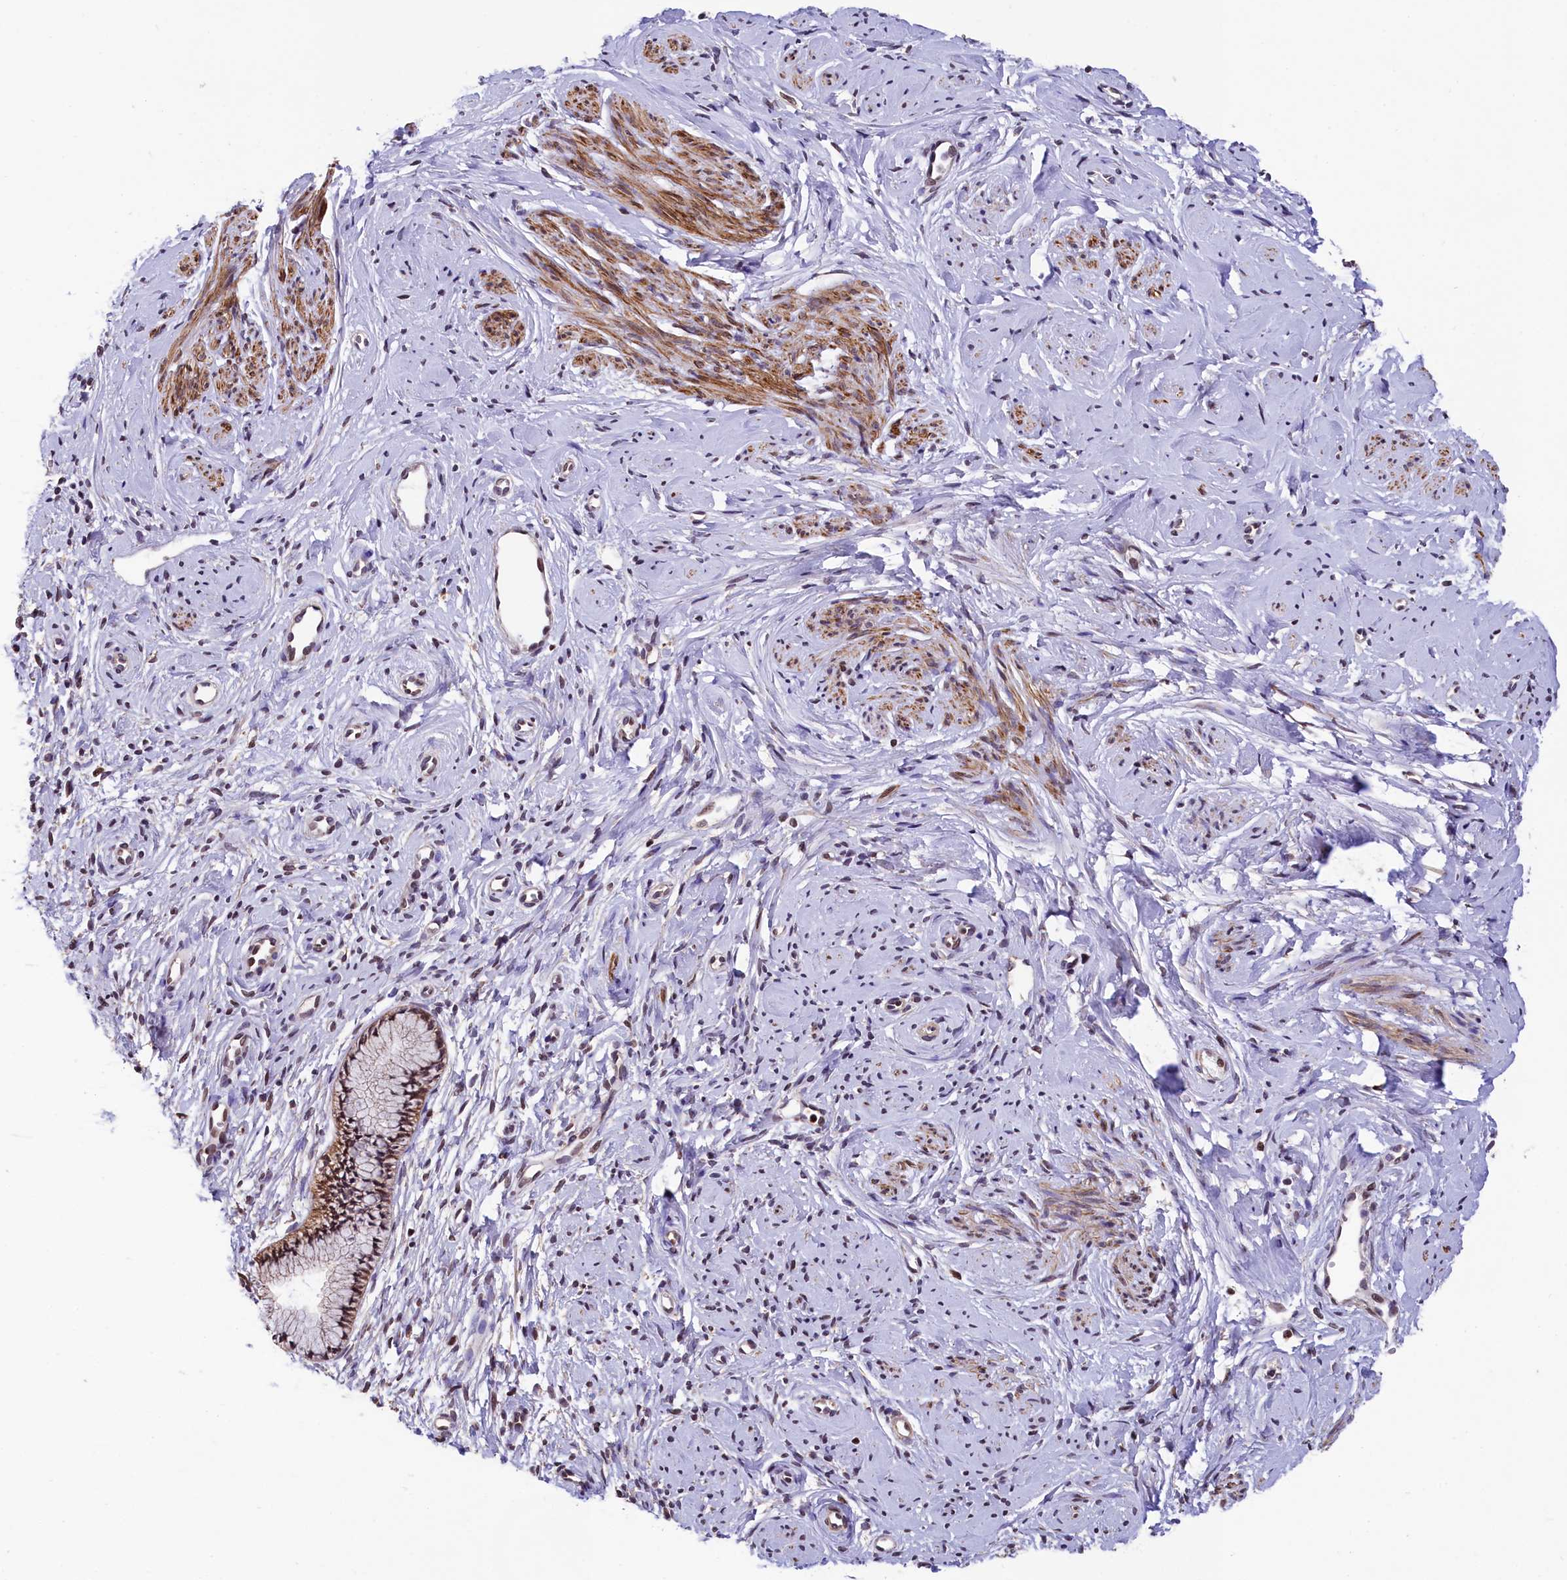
{"staining": {"intensity": "moderate", "quantity": ">75%", "location": "cytoplasmic/membranous,nuclear"}, "tissue": "cervix", "cell_type": "Glandular cells", "image_type": "normal", "snomed": [{"axis": "morphology", "description": "Normal tissue, NOS"}, {"axis": "topography", "description": "Cervix"}], "caption": "This is a histology image of immunohistochemistry (IHC) staining of benign cervix, which shows moderate expression in the cytoplasmic/membranous,nuclear of glandular cells.", "gene": "ZNF2", "patient": {"sex": "female", "age": 57}}